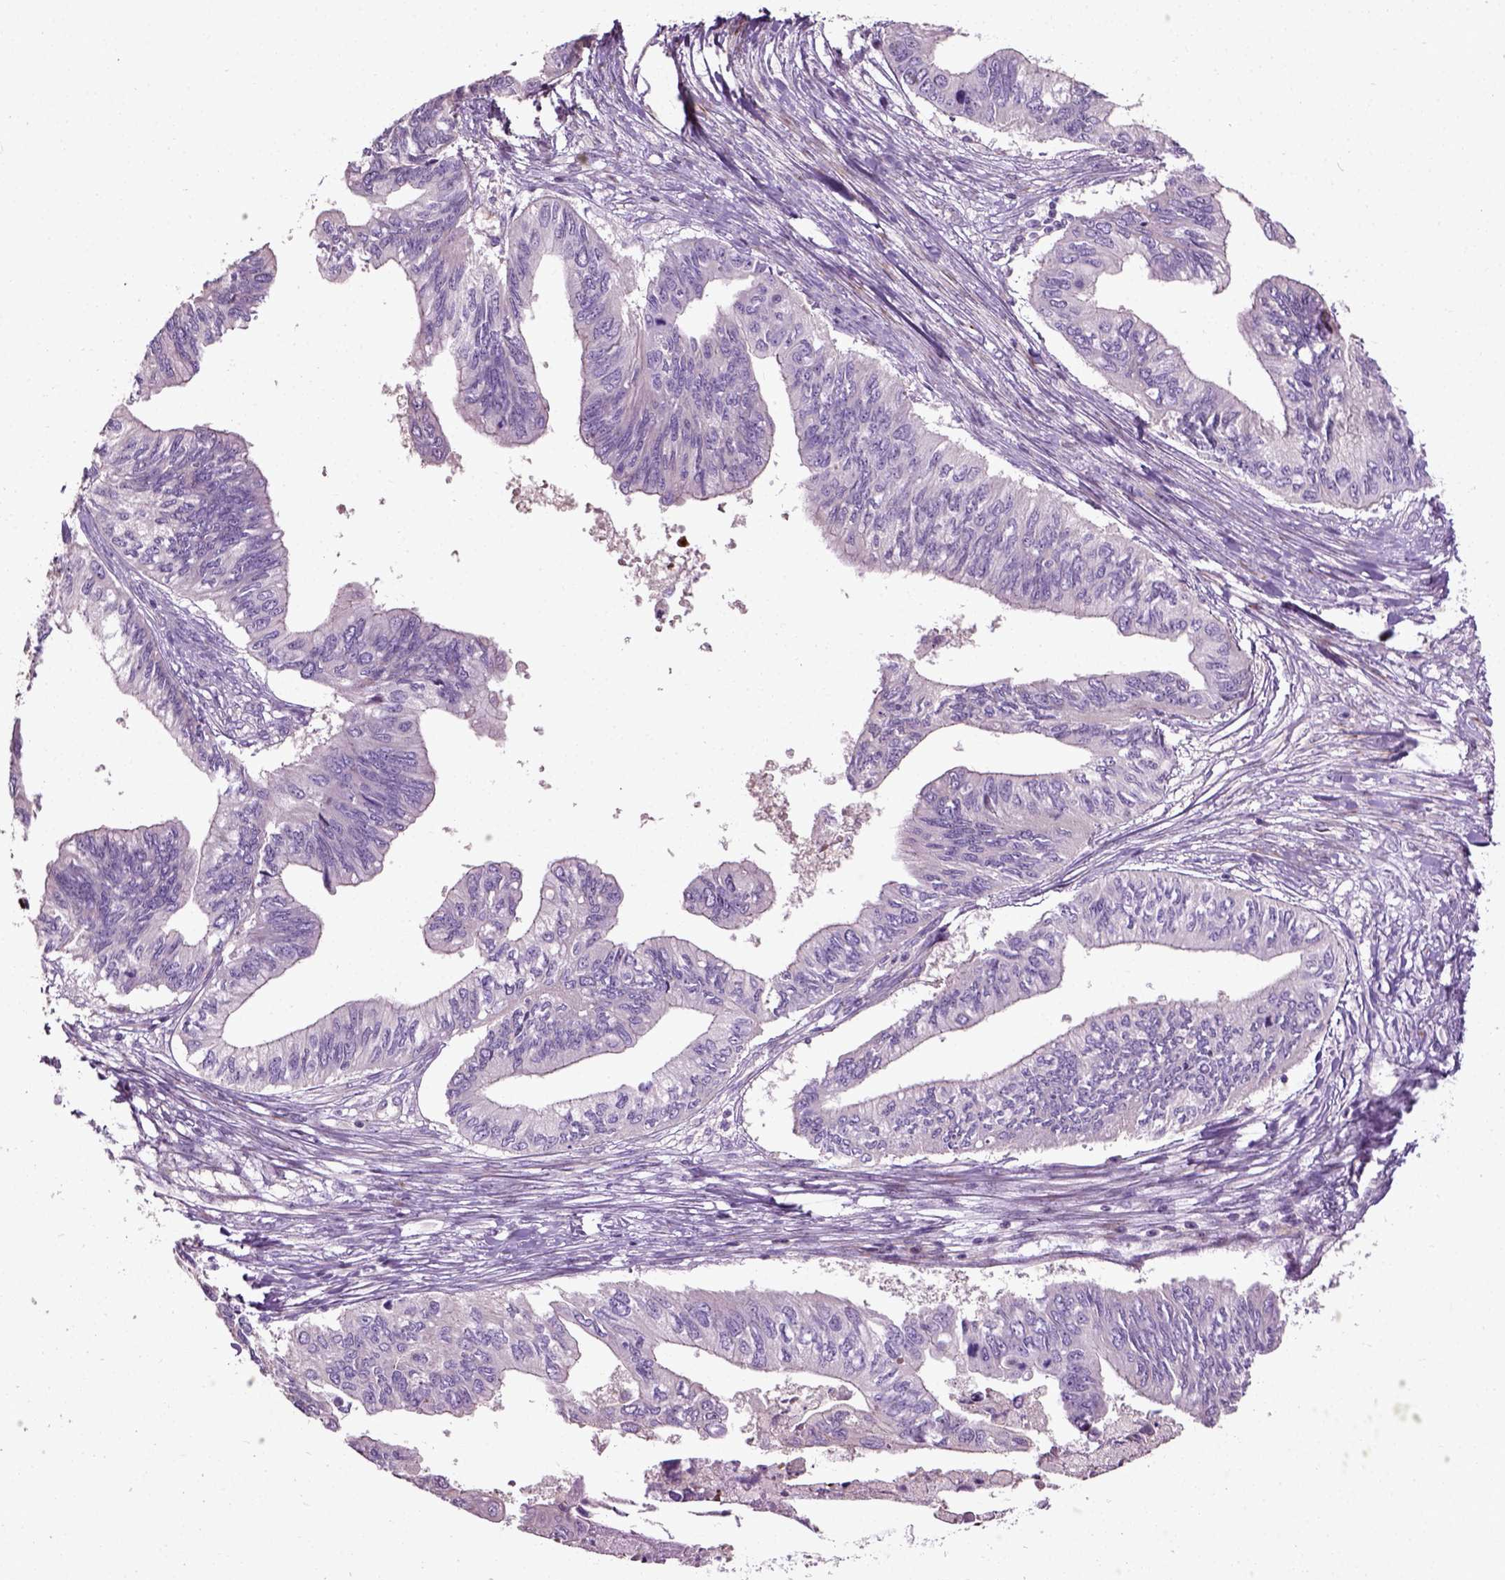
{"staining": {"intensity": "negative", "quantity": "none", "location": "none"}, "tissue": "ovarian cancer", "cell_type": "Tumor cells", "image_type": "cancer", "snomed": [{"axis": "morphology", "description": "Cystadenocarcinoma, mucinous, NOS"}, {"axis": "topography", "description": "Ovary"}], "caption": "This is a photomicrograph of immunohistochemistry (IHC) staining of ovarian cancer, which shows no expression in tumor cells.", "gene": "PKP3", "patient": {"sex": "female", "age": 76}}